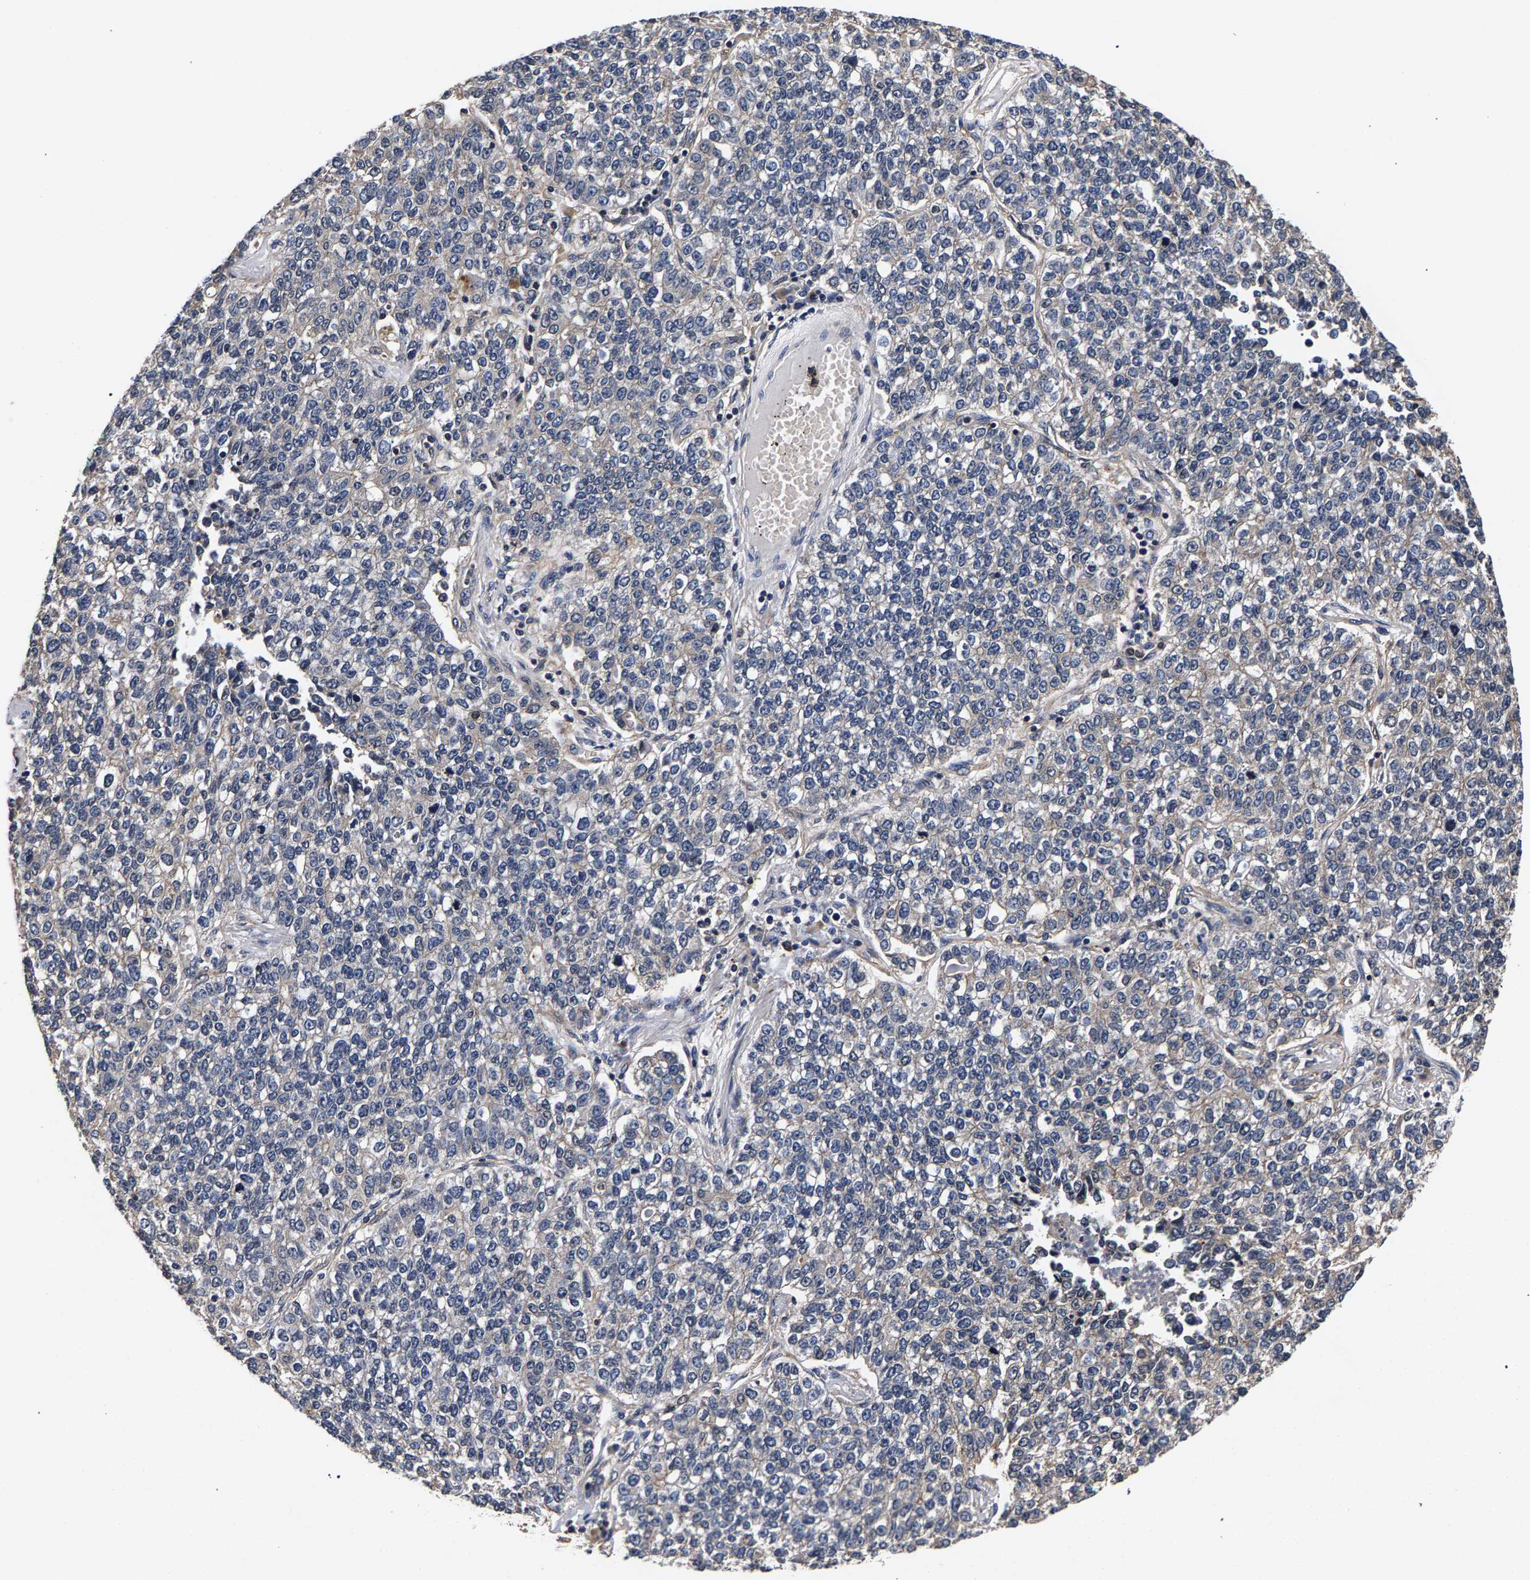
{"staining": {"intensity": "negative", "quantity": "none", "location": "none"}, "tissue": "lung cancer", "cell_type": "Tumor cells", "image_type": "cancer", "snomed": [{"axis": "morphology", "description": "Adenocarcinoma, NOS"}, {"axis": "topography", "description": "Lung"}], "caption": "Human lung cancer stained for a protein using IHC reveals no positivity in tumor cells.", "gene": "MARCHF7", "patient": {"sex": "male", "age": 49}}